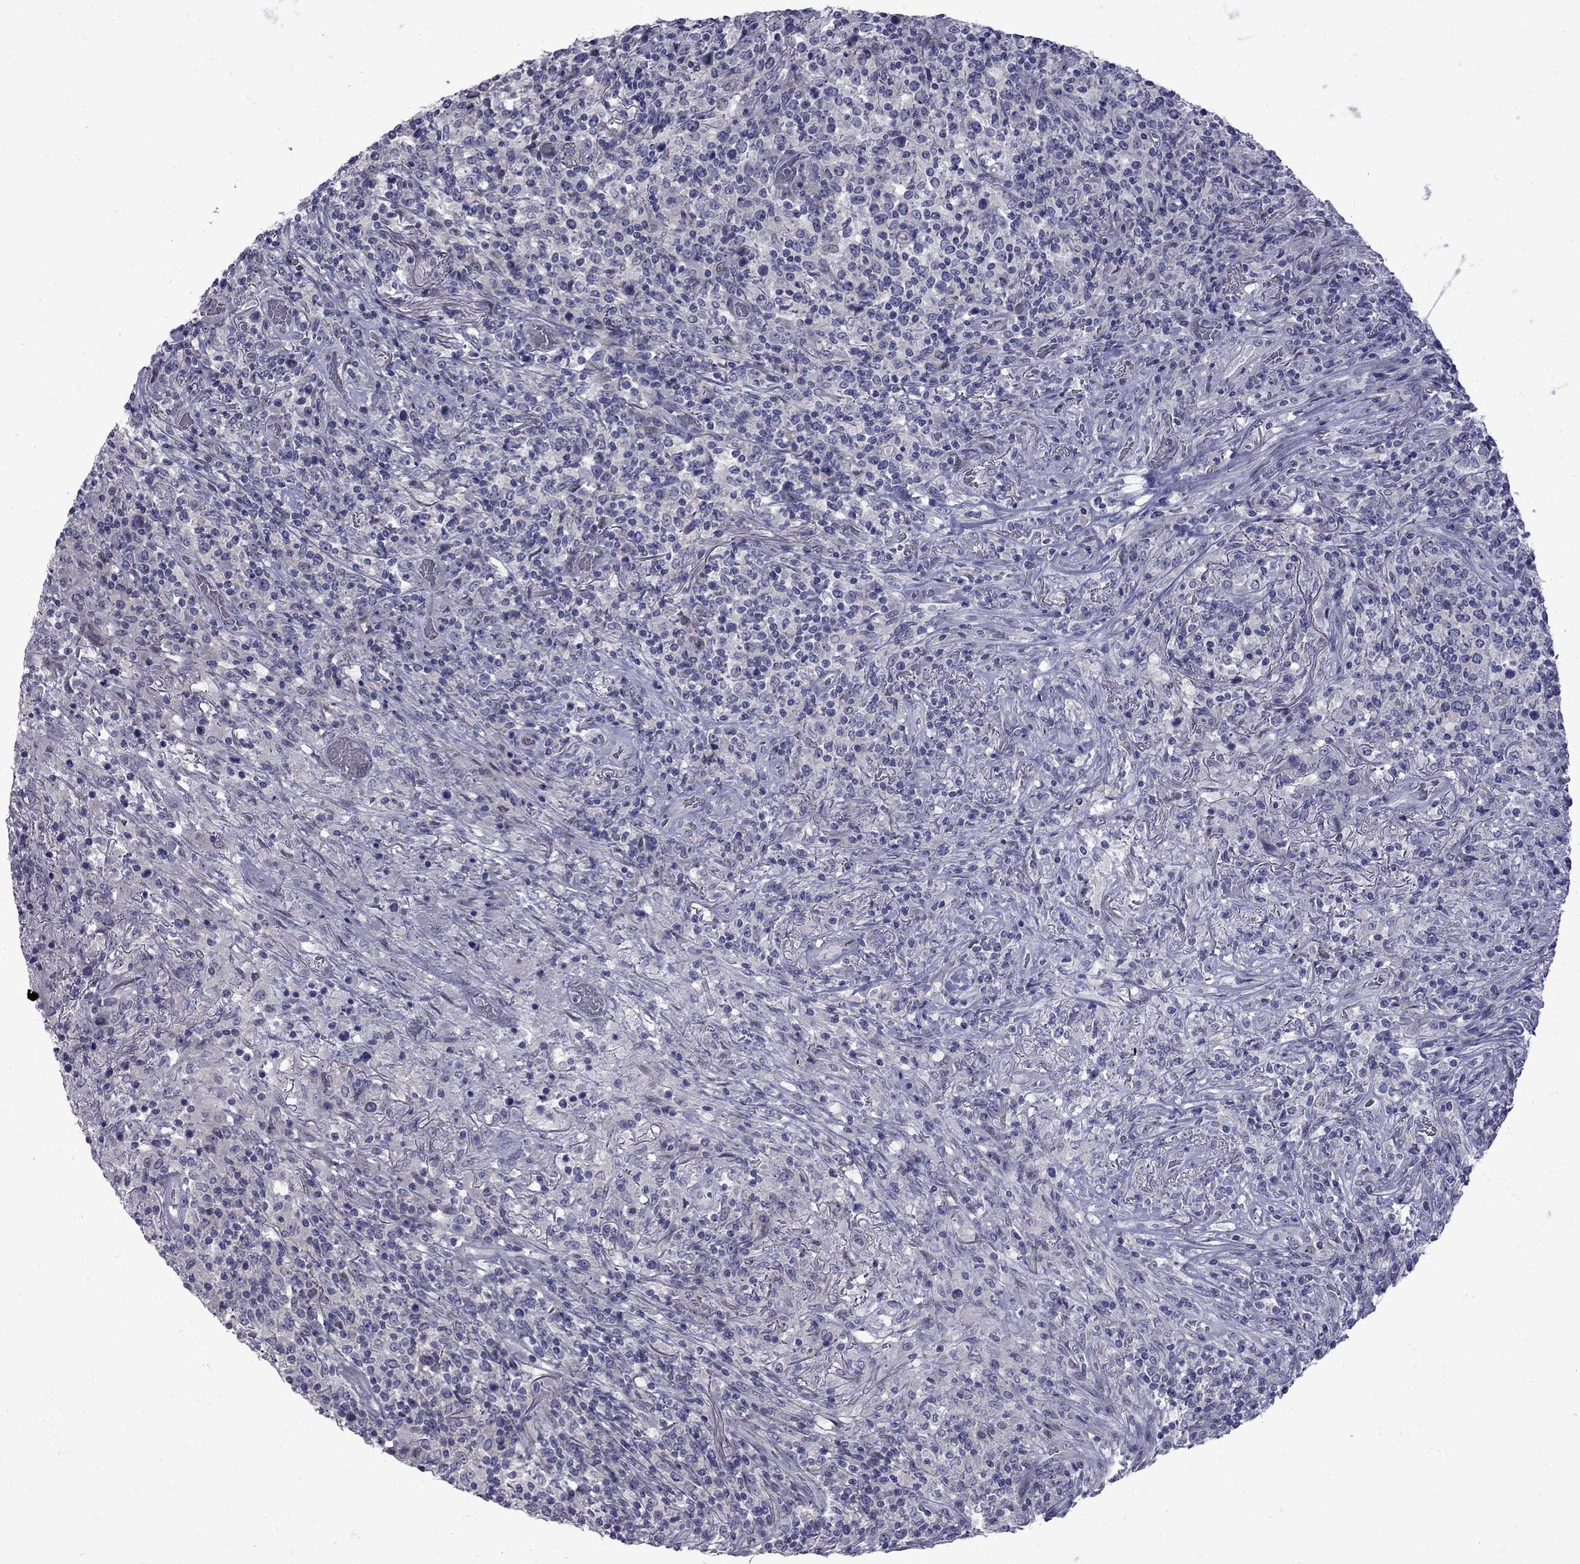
{"staining": {"intensity": "negative", "quantity": "none", "location": "none"}, "tissue": "lymphoma", "cell_type": "Tumor cells", "image_type": "cancer", "snomed": [{"axis": "morphology", "description": "Malignant lymphoma, non-Hodgkin's type, High grade"}, {"axis": "topography", "description": "Lung"}], "caption": "A histopathology image of lymphoma stained for a protein shows no brown staining in tumor cells. Nuclei are stained in blue.", "gene": "NRARP", "patient": {"sex": "male", "age": 79}}